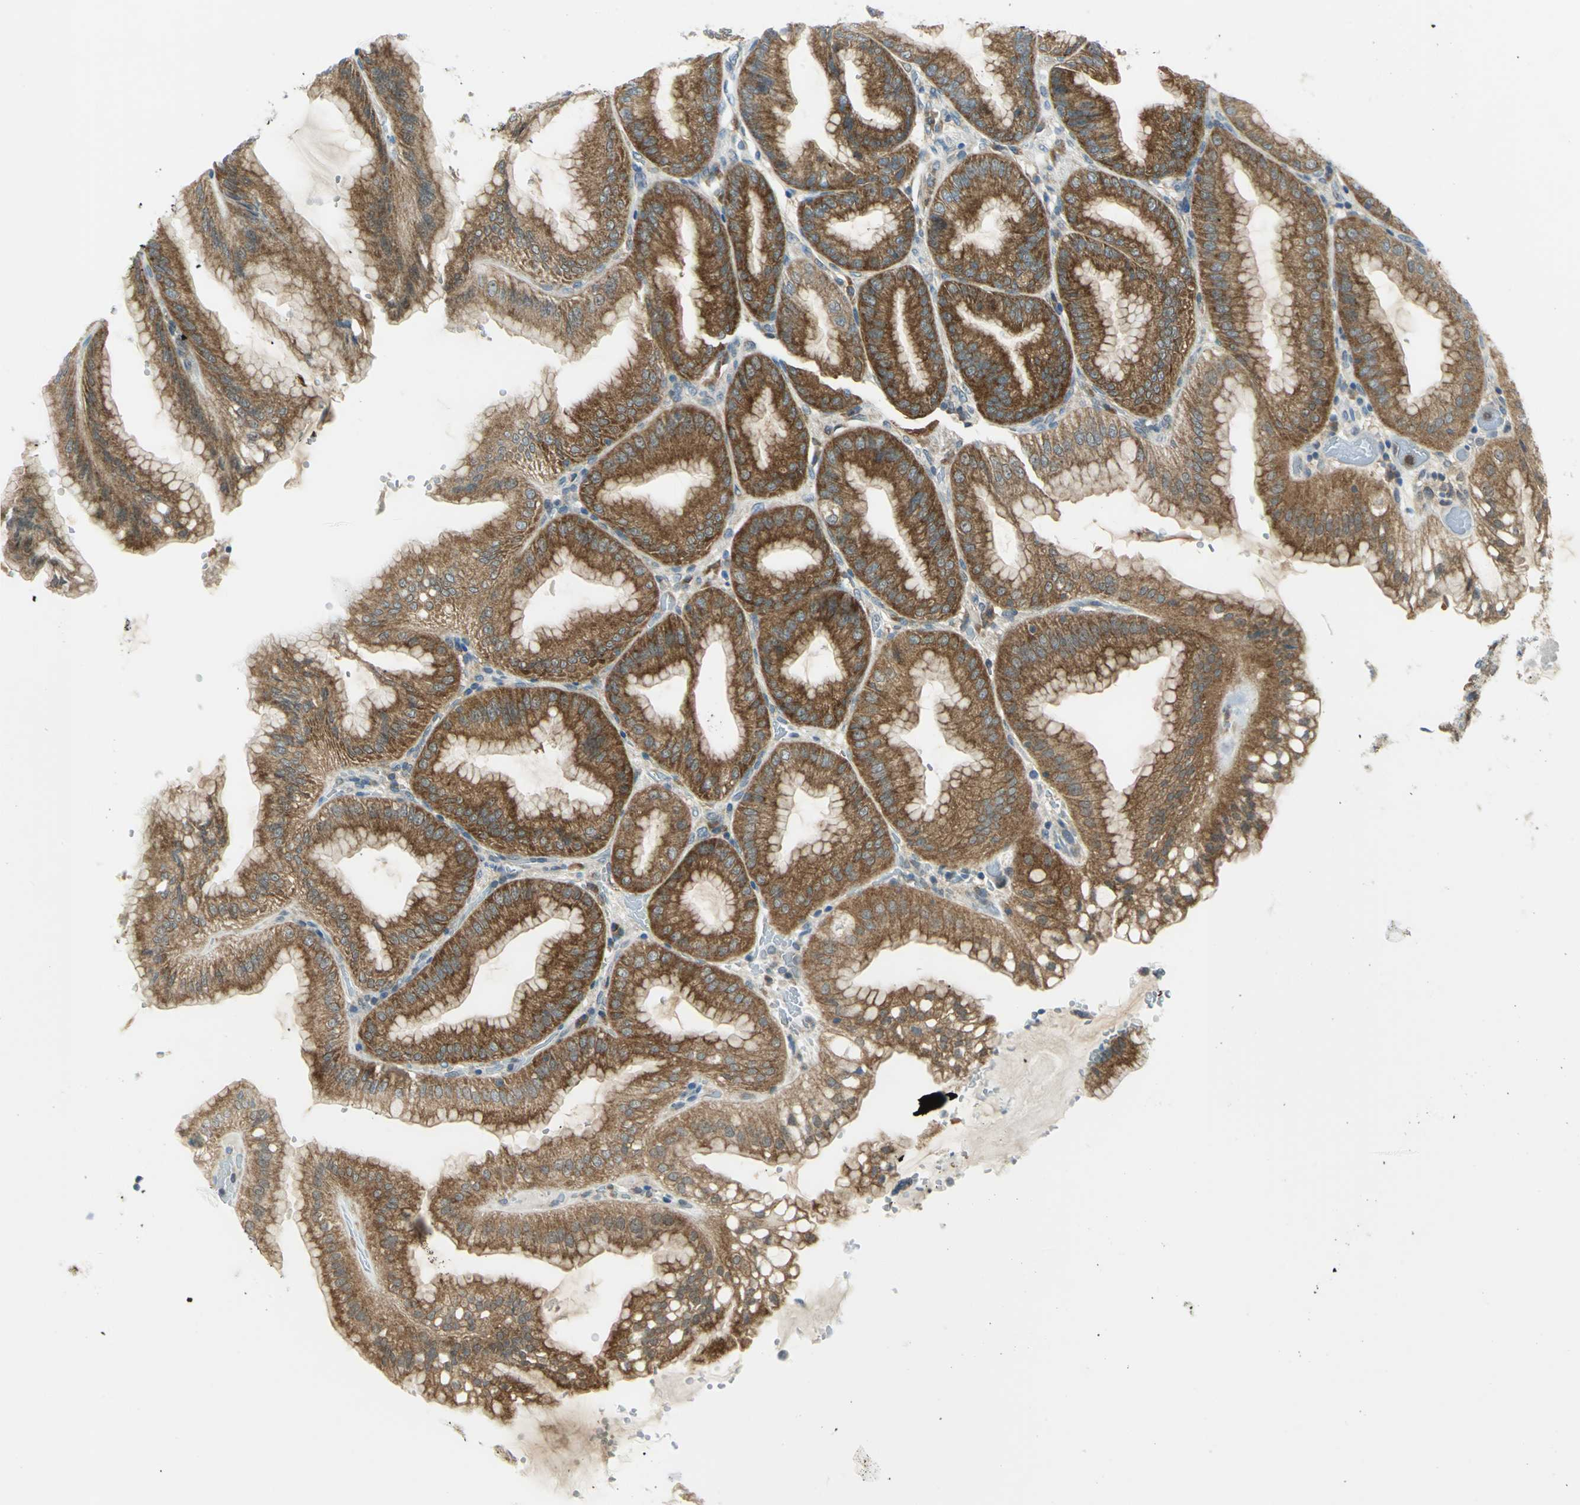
{"staining": {"intensity": "strong", "quantity": ">75%", "location": "cytoplasmic/membranous"}, "tissue": "stomach", "cell_type": "Glandular cells", "image_type": "normal", "snomed": [{"axis": "morphology", "description": "Normal tissue, NOS"}, {"axis": "topography", "description": "Stomach, lower"}], "caption": "Stomach stained with immunohistochemistry shows strong cytoplasmic/membranous positivity in about >75% of glandular cells.", "gene": "ALDOA", "patient": {"sex": "male", "age": 71}}